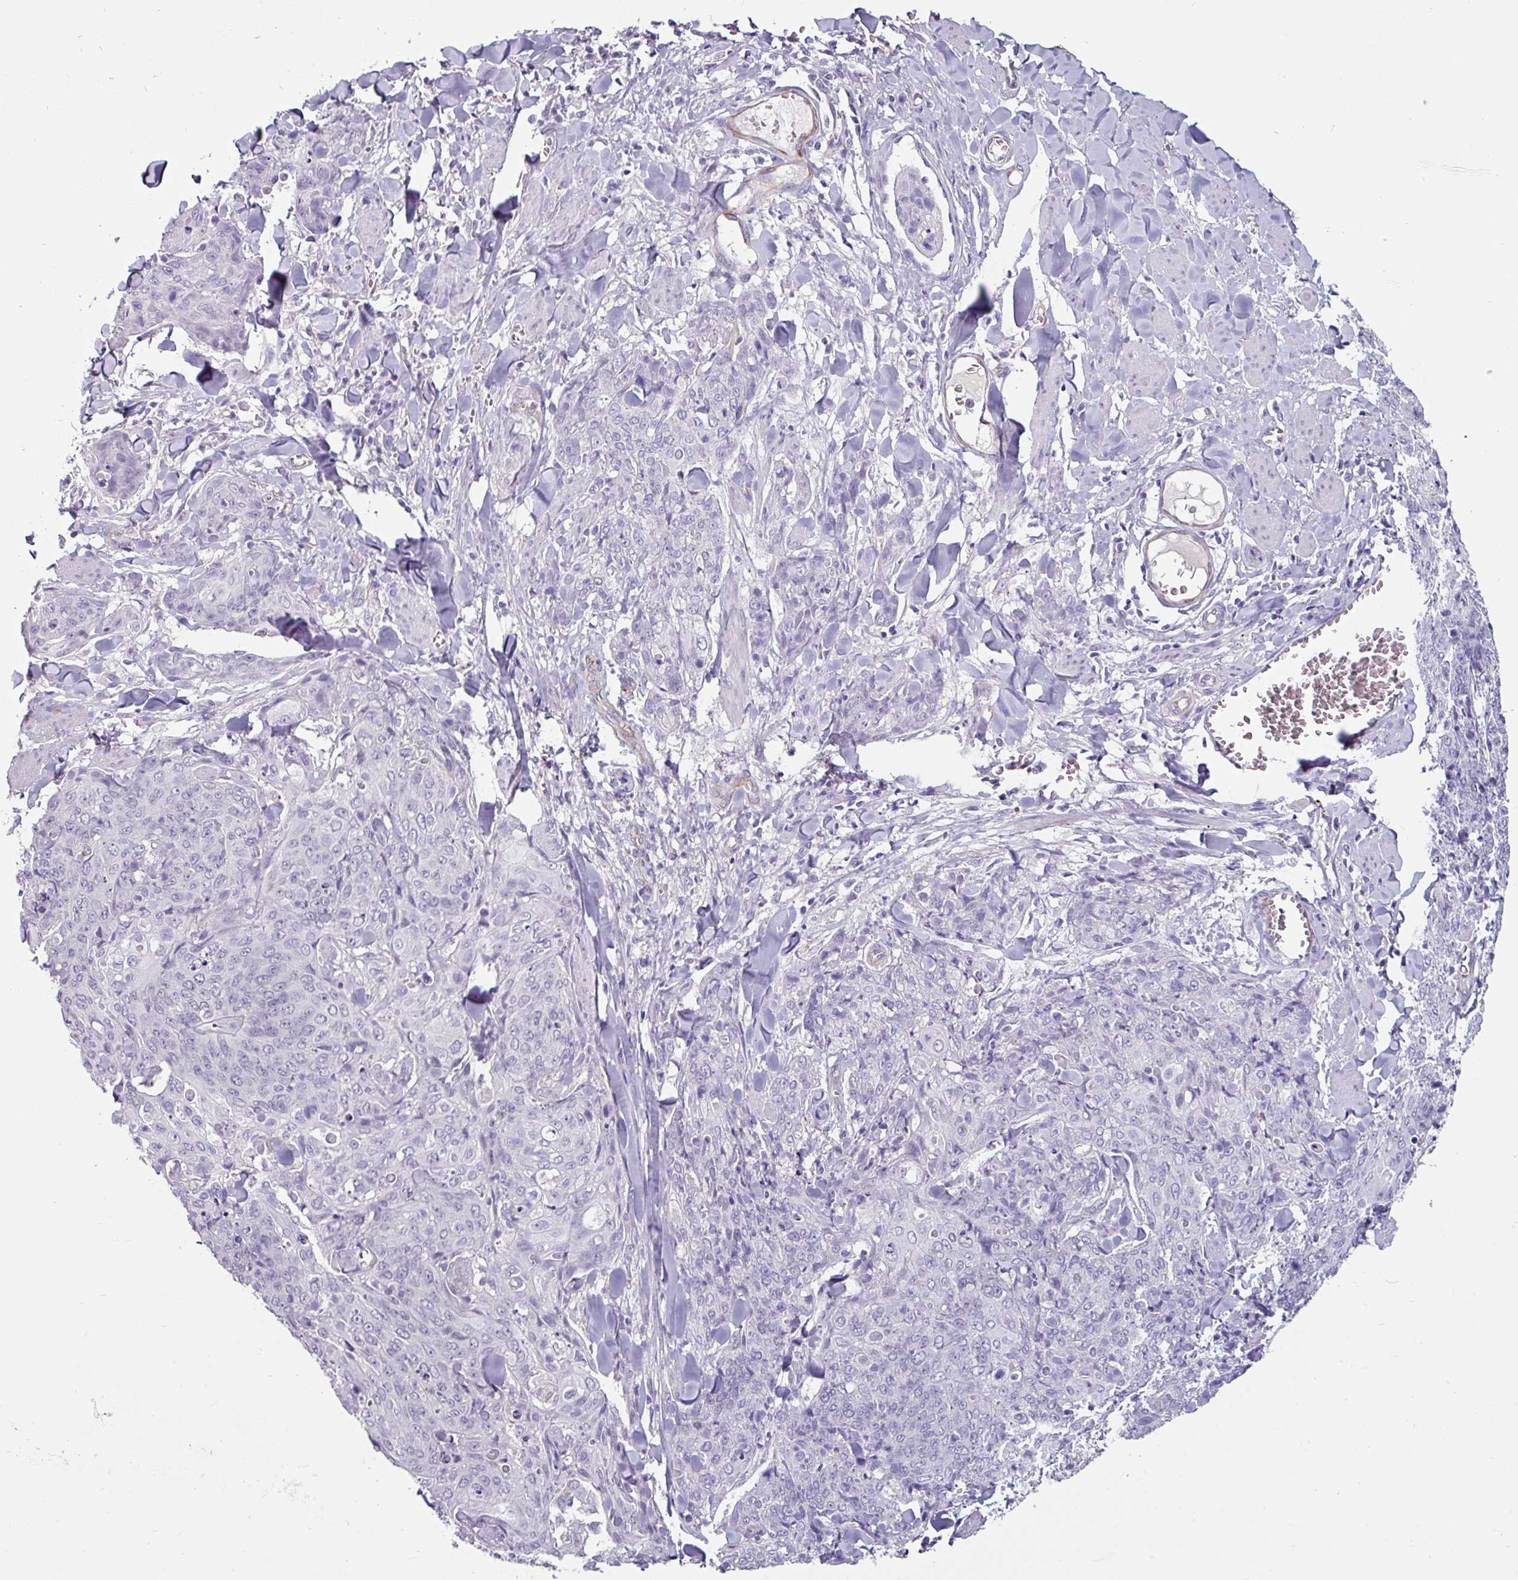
{"staining": {"intensity": "negative", "quantity": "none", "location": "none"}, "tissue": "skin cancer", "cell_type": "Tumor cells", "image_type": "cancer", "snomed": [{"axis": "morphology", "description": "Squamous cell carcinoma, NOS"}, {"axis": "topography", "description": "Skin"}, {"axis": "topography", "description": "Vulva"}], "caption": "Immunohistochemistry of human skin cancer displays no expression in tumor cells. (DAB IHC with hematoxylin counter stain).", "gene": "EYA3", "patient": {"sex": "female", "age": 85}}